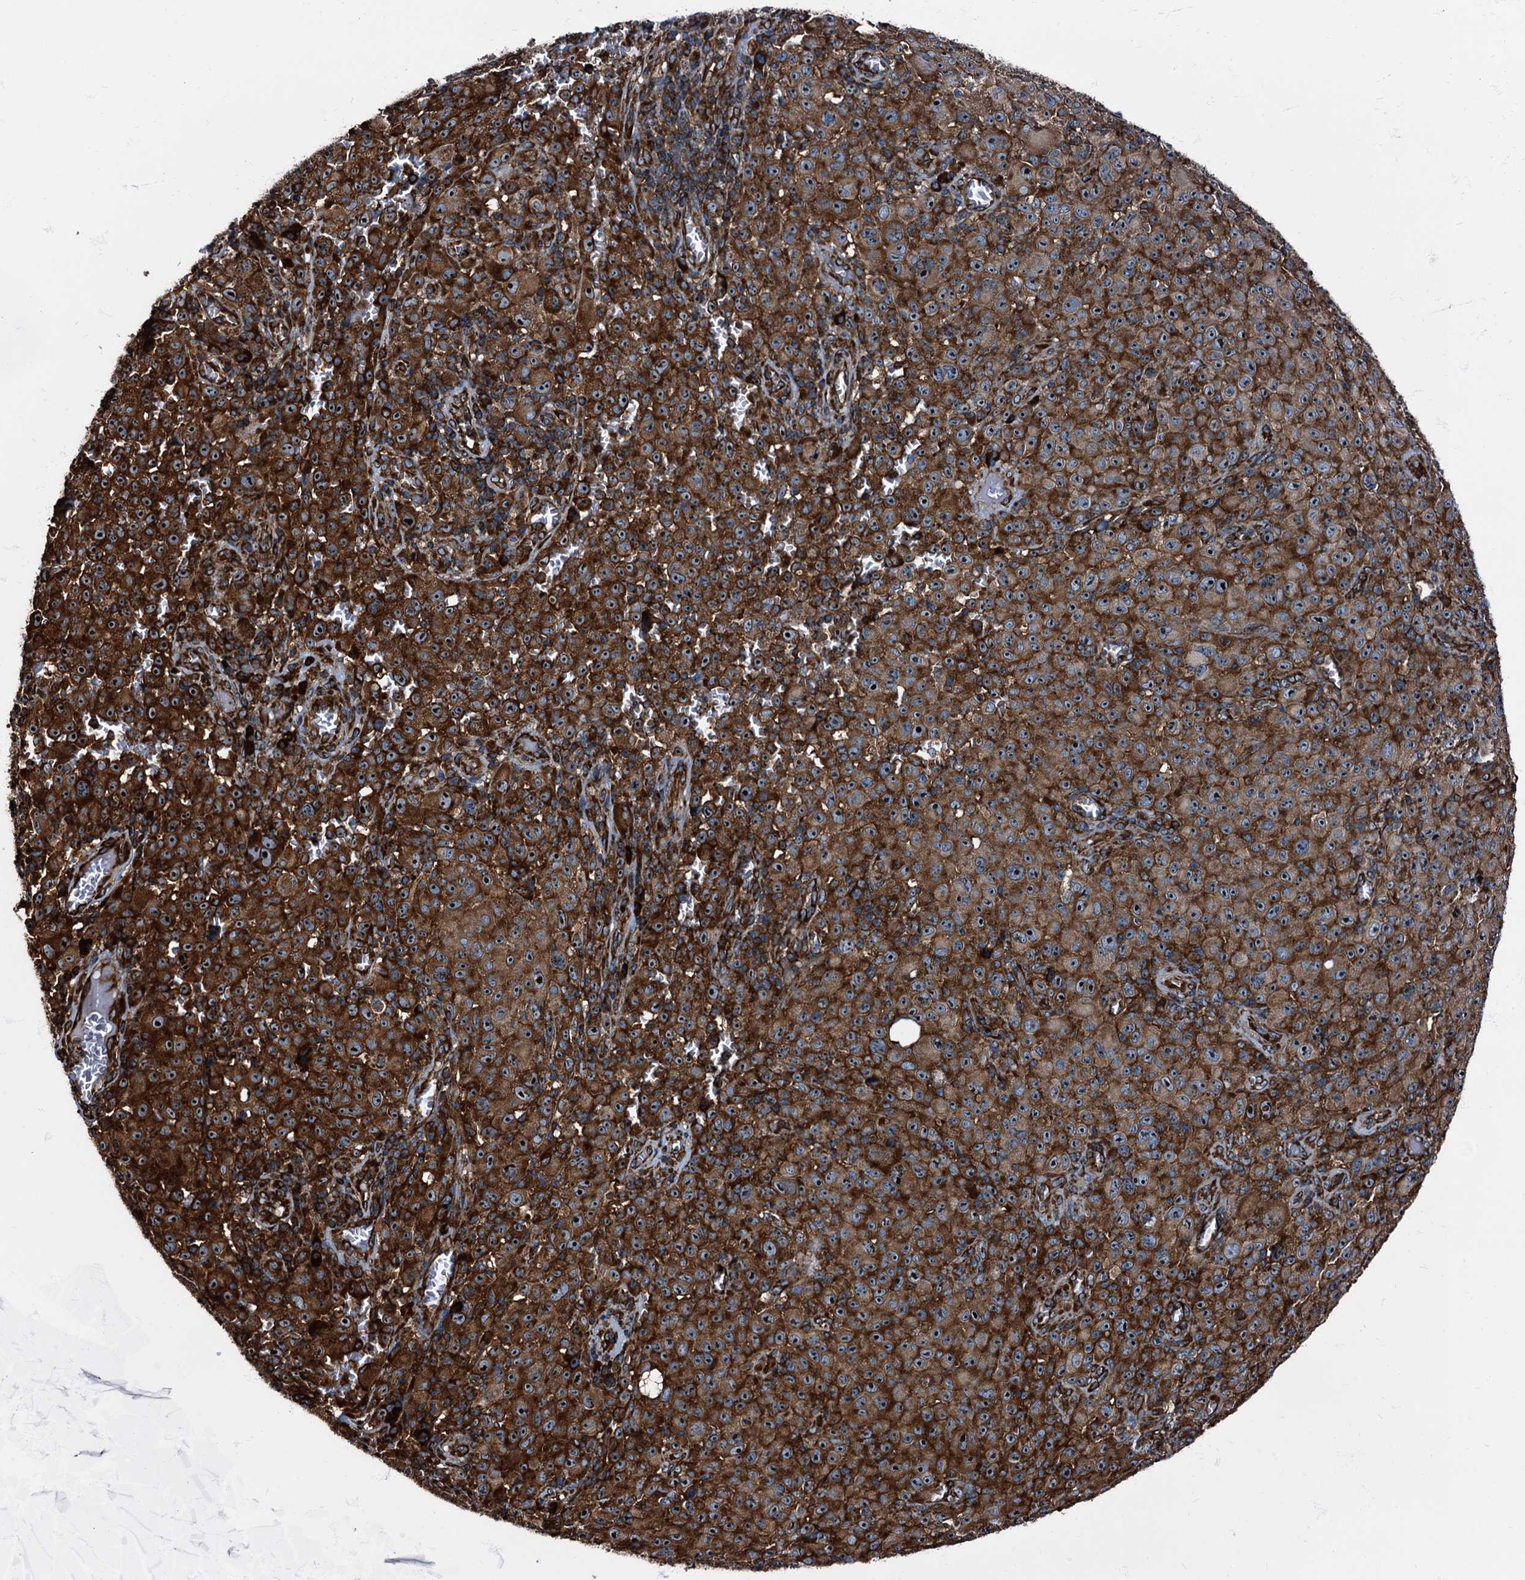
{"staining": {"intensity": "strong", "quantity": ">75%", "location": "cytoplasmic/membranous"}, "tissue": "melanoma", "cell_type": "Tumor cells", "image_type": "cancer", "snomed": [{"axis": "morphology", "description": "Malignant melanoma, NOS"}, {"axis": "topography", "description": "Skin"}], "caption": "Melanoma stained with DAB immunohistochemistry (IHC) displays high levels of strong cytoplasmic/membranous positivity in about >75% of tumor cells.", "gene": "ATP2C1", "patient": {"sex": "female", "age": 82}}